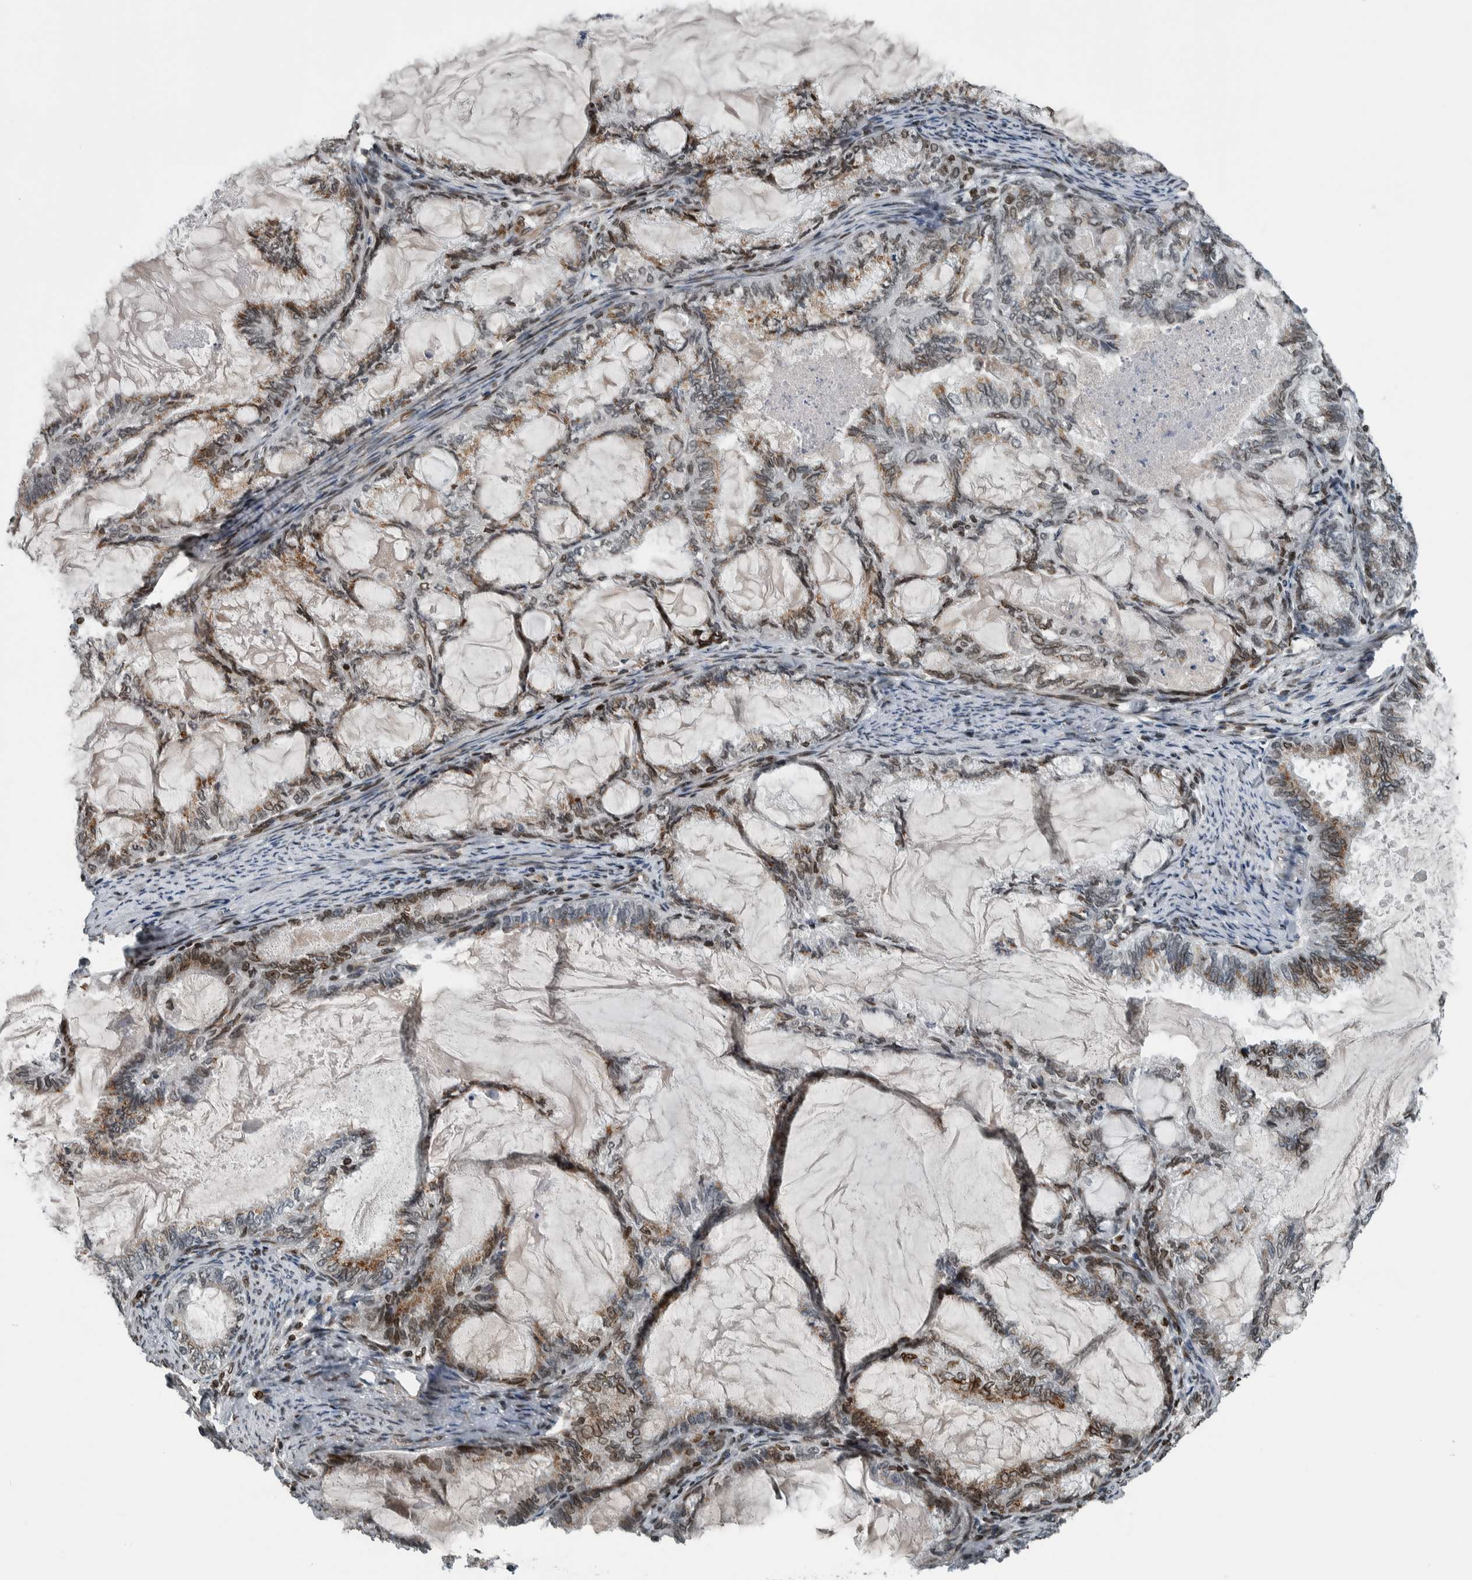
{"staining": {"intensity": "moderate", "quantity": "25%-75%", "location": "cytoplasmic/membranous"}, "tissue": "endometrial cancer", "cell_type": "Tumor cells", "image_type": "cancer", "snomed": [{"axis": "morphology", "description": "Adenocarcinoma, NOS"}, {"axis": "topography", "description": "Endometrium"}], "caption": "Endometrial cancer (adenocarcinoma) stained with a protein marker demonstrates moderate staining in tumor cells.", "gene": "FAM135B", "patient": {"sex": "female", "age": 86}}